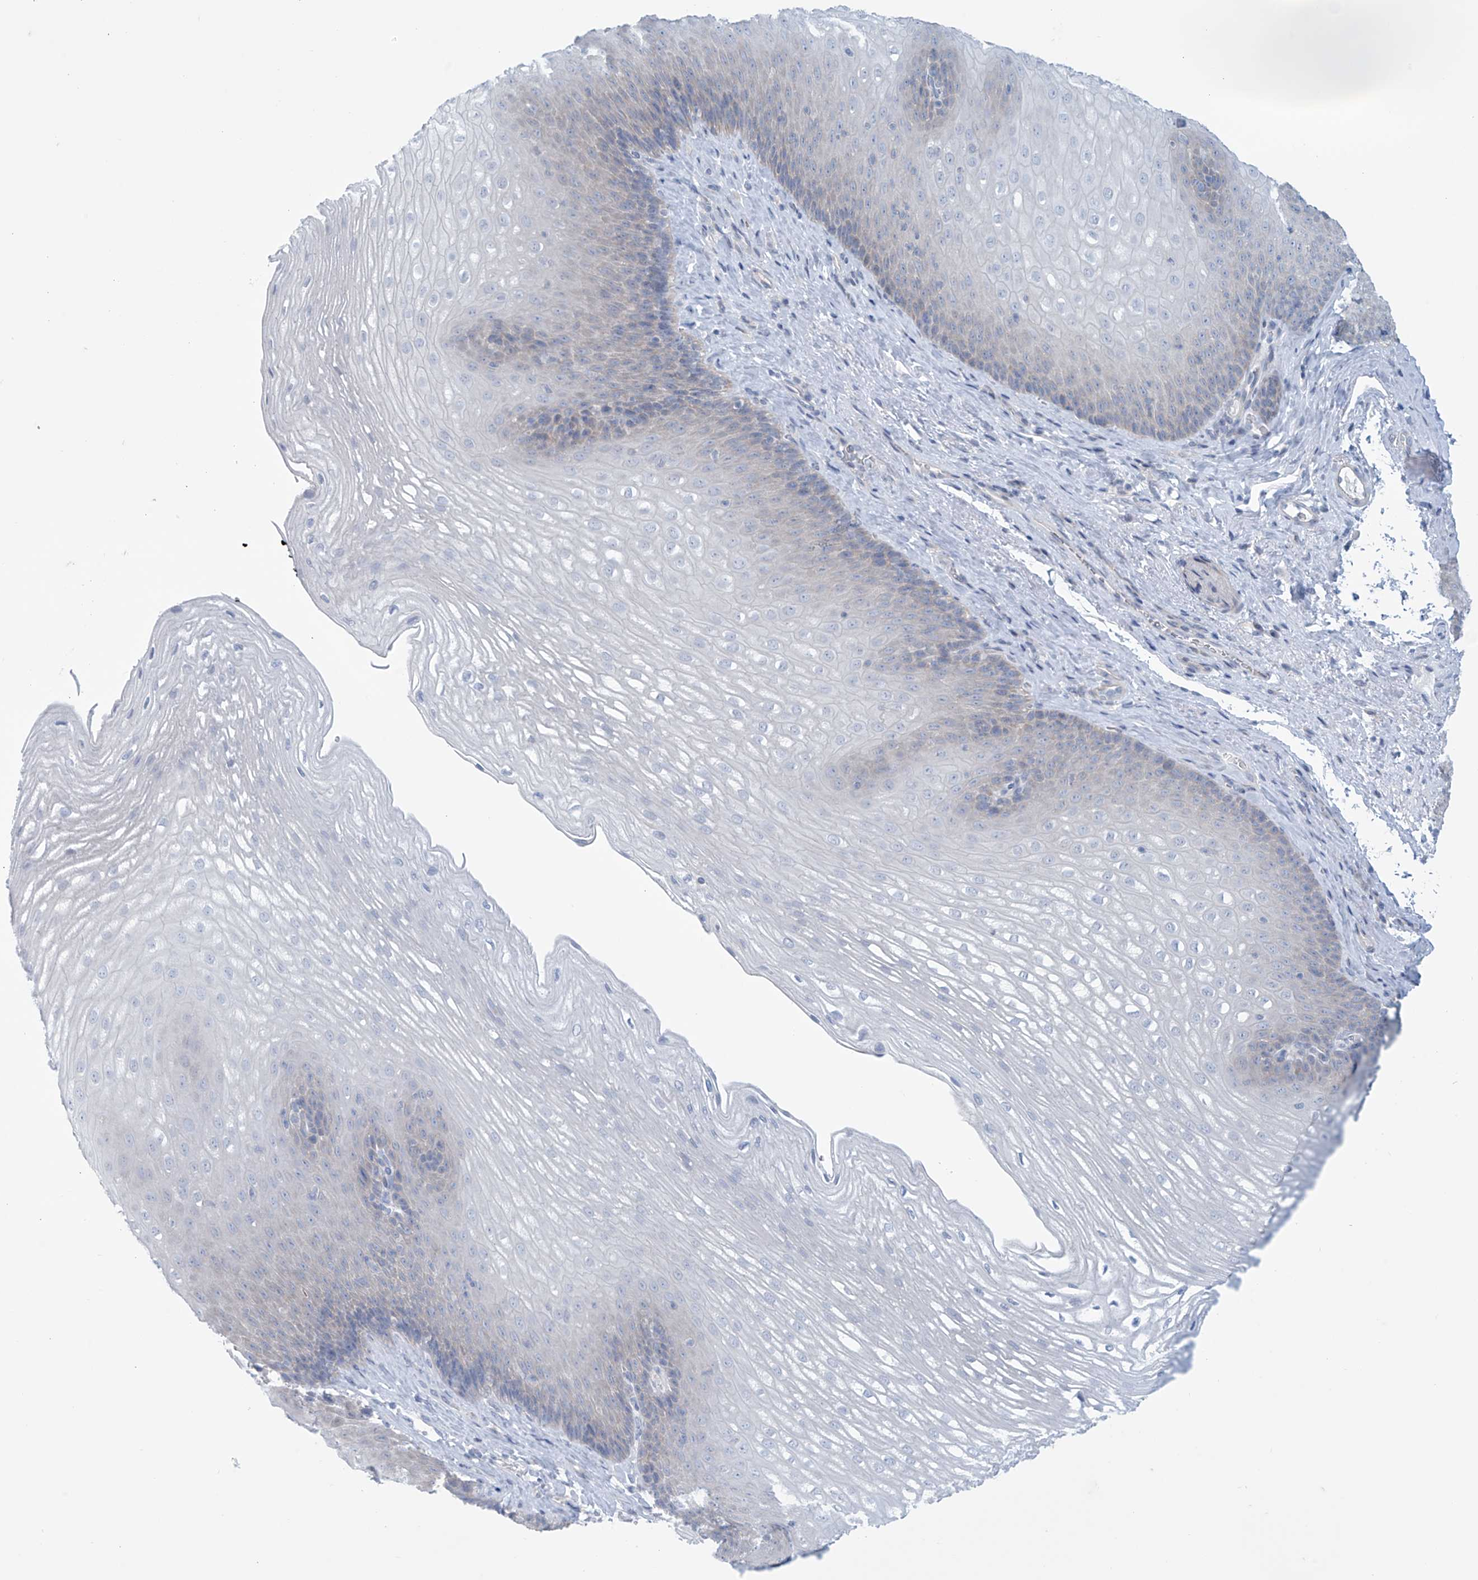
{"staining": {"intensity": "negative", "quantity": "none", "location": "none"}, "tissue": "esophagus", "cell_type": "Squamous epithelial cells", "image_type": "normal", "snomed": [{"axis": "morphology", "description": "Normal tissue, NOS"}, {"axis": "topography", "description": "Esophagus"}], "caption": "The immunohistochemistry (IHC) micrograph has no significant expression in squamous epithelial cells of esophagus.", "gene": "SLC35A5", "patient": {"sex": "female", "age": 66}}